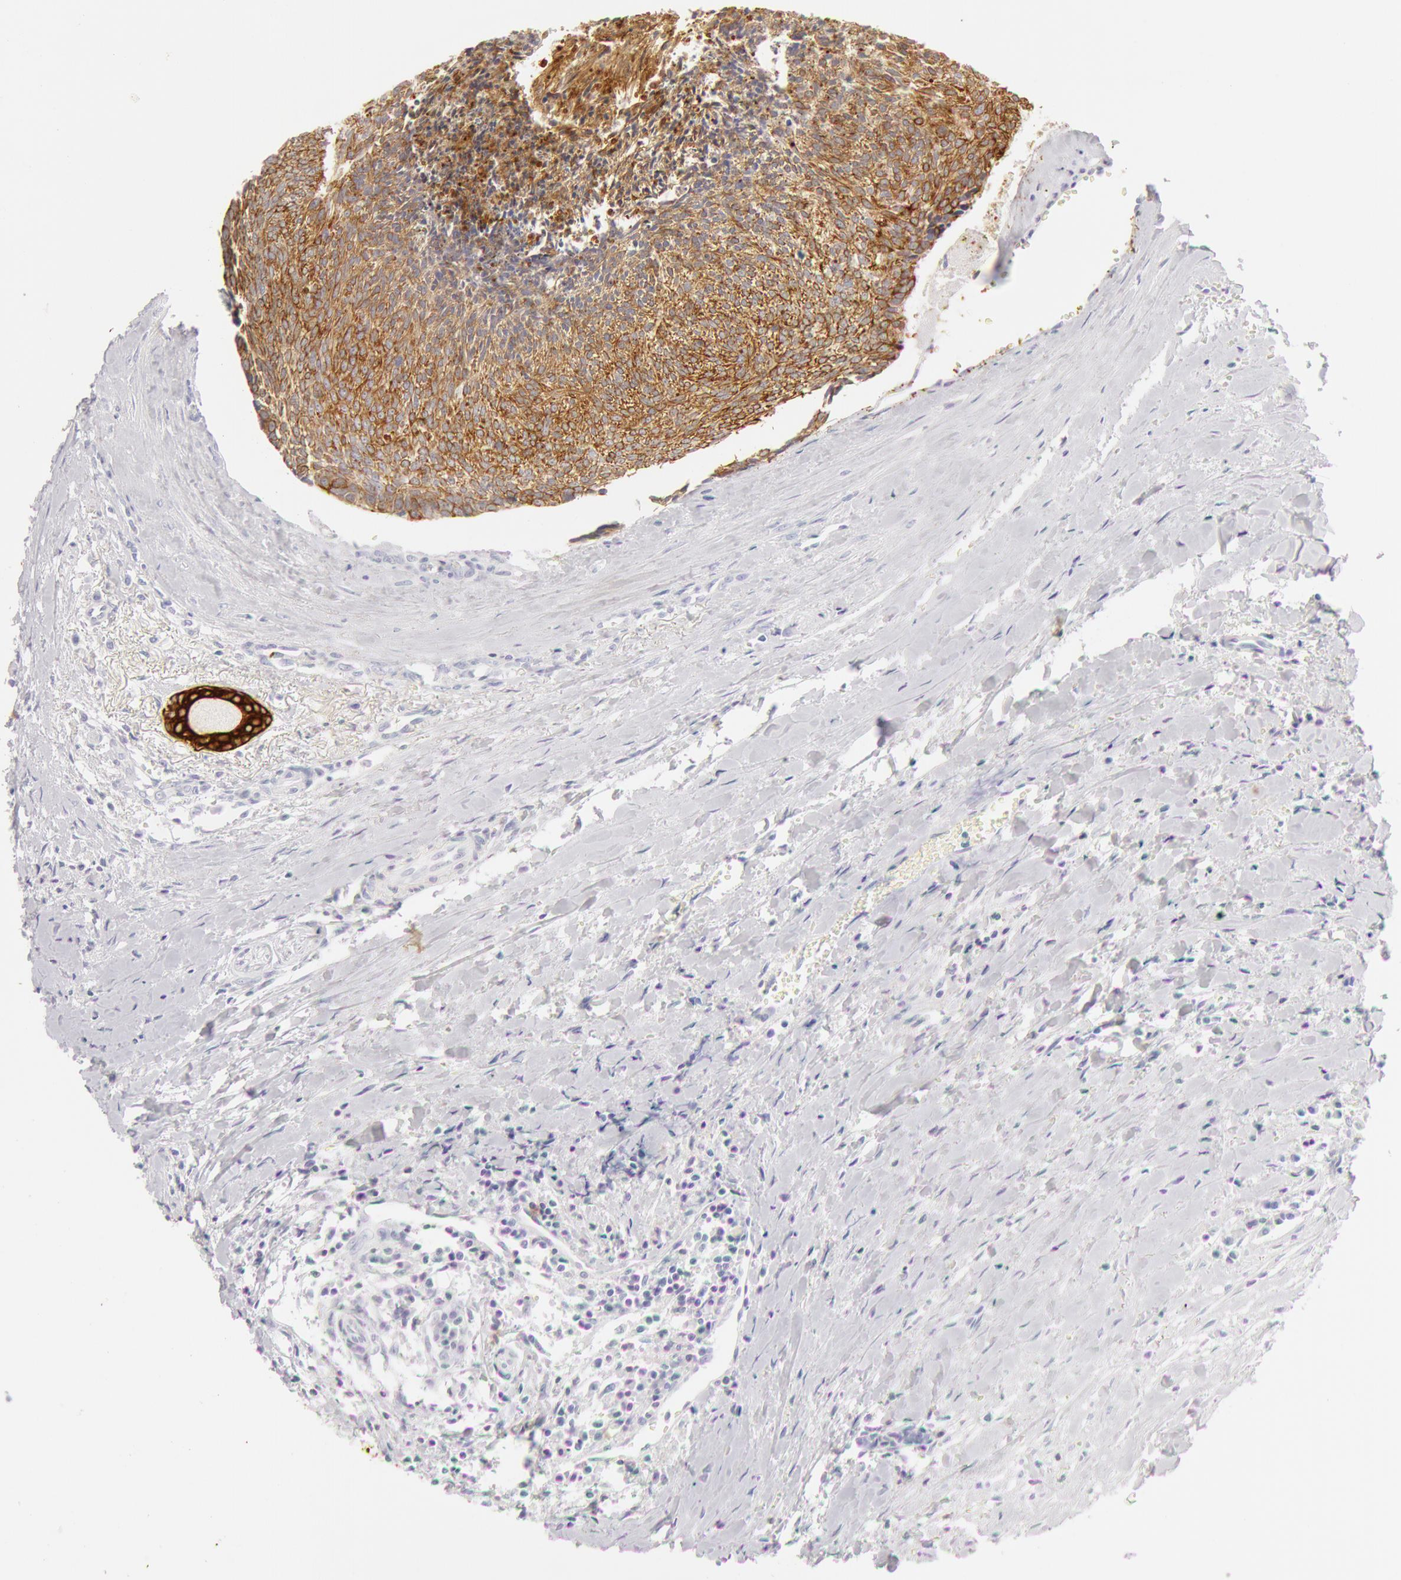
{"staining": {"intensity": "strong", "quantity": "25%-75%", "location": "cytoplasmic/membranous"}, "tissue": "head and neck cancer", "cell_type": "Tumor cells", "image_type": "cancer", "snomed": [{"axis": "morphology", "description": "Squamous cell carcinoma, NOS"}, {"axis": "topography", "description": "Salivary gland"}, {"axis": "topography", "description": "Head-Neck"}], "caption": "Immunohistochemical staining of head and neck cancer reveals high levels of strong cytoplasmic/membranous protein positivity in about 25%-75% of tumor cells.", "gene": "KRT8", "patient": {"sex": "male", "age": 70}}